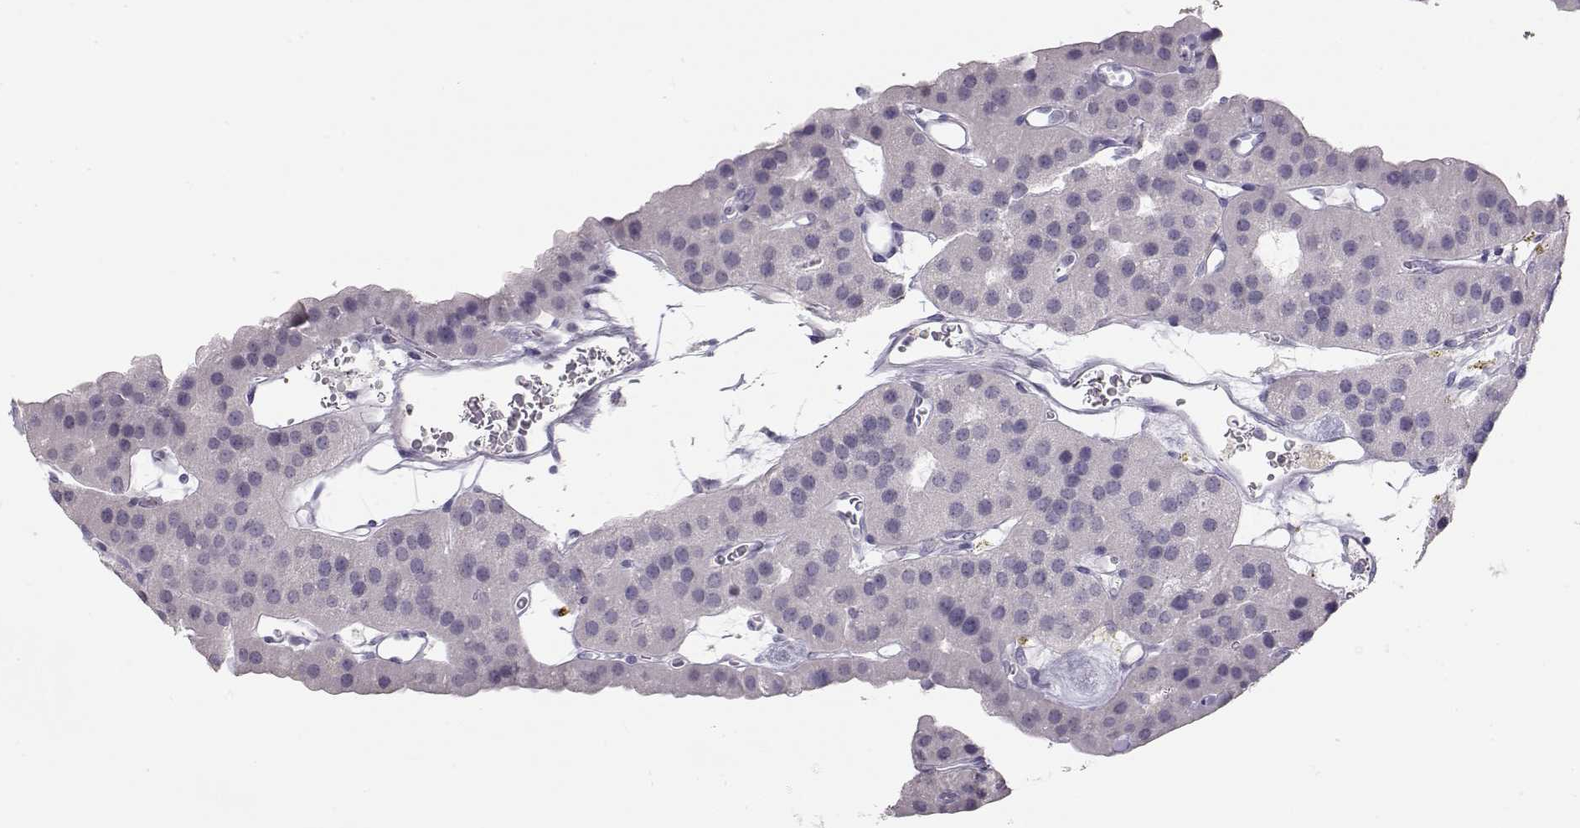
{"staining": {"intensity": "negative", "quantity": "none", "location": "none"}, "tissue": "parathyroid gland", "cell_type": "Glandular cells", "image_type": "normal", "snomed": [{"axis": "morphology", "description": "Normal tissue, NOS"}, {"axis": "morphology", "description": "Adenoma, NOS"}, {"axis": "topography", "description": "Parathyroid gland"}], "caption": "This is a micrograph of immunohistochemistry staining of unremarkable parathyroid gland, which shows no positivity in glandular cells. Brightfield microscopy of immunohistochemistry stained with DAB (brown) and hematoxylin (blue), captured at high magnification.", "gene": "IMPG1", "patient": {"sex": "female", "age": 86}}